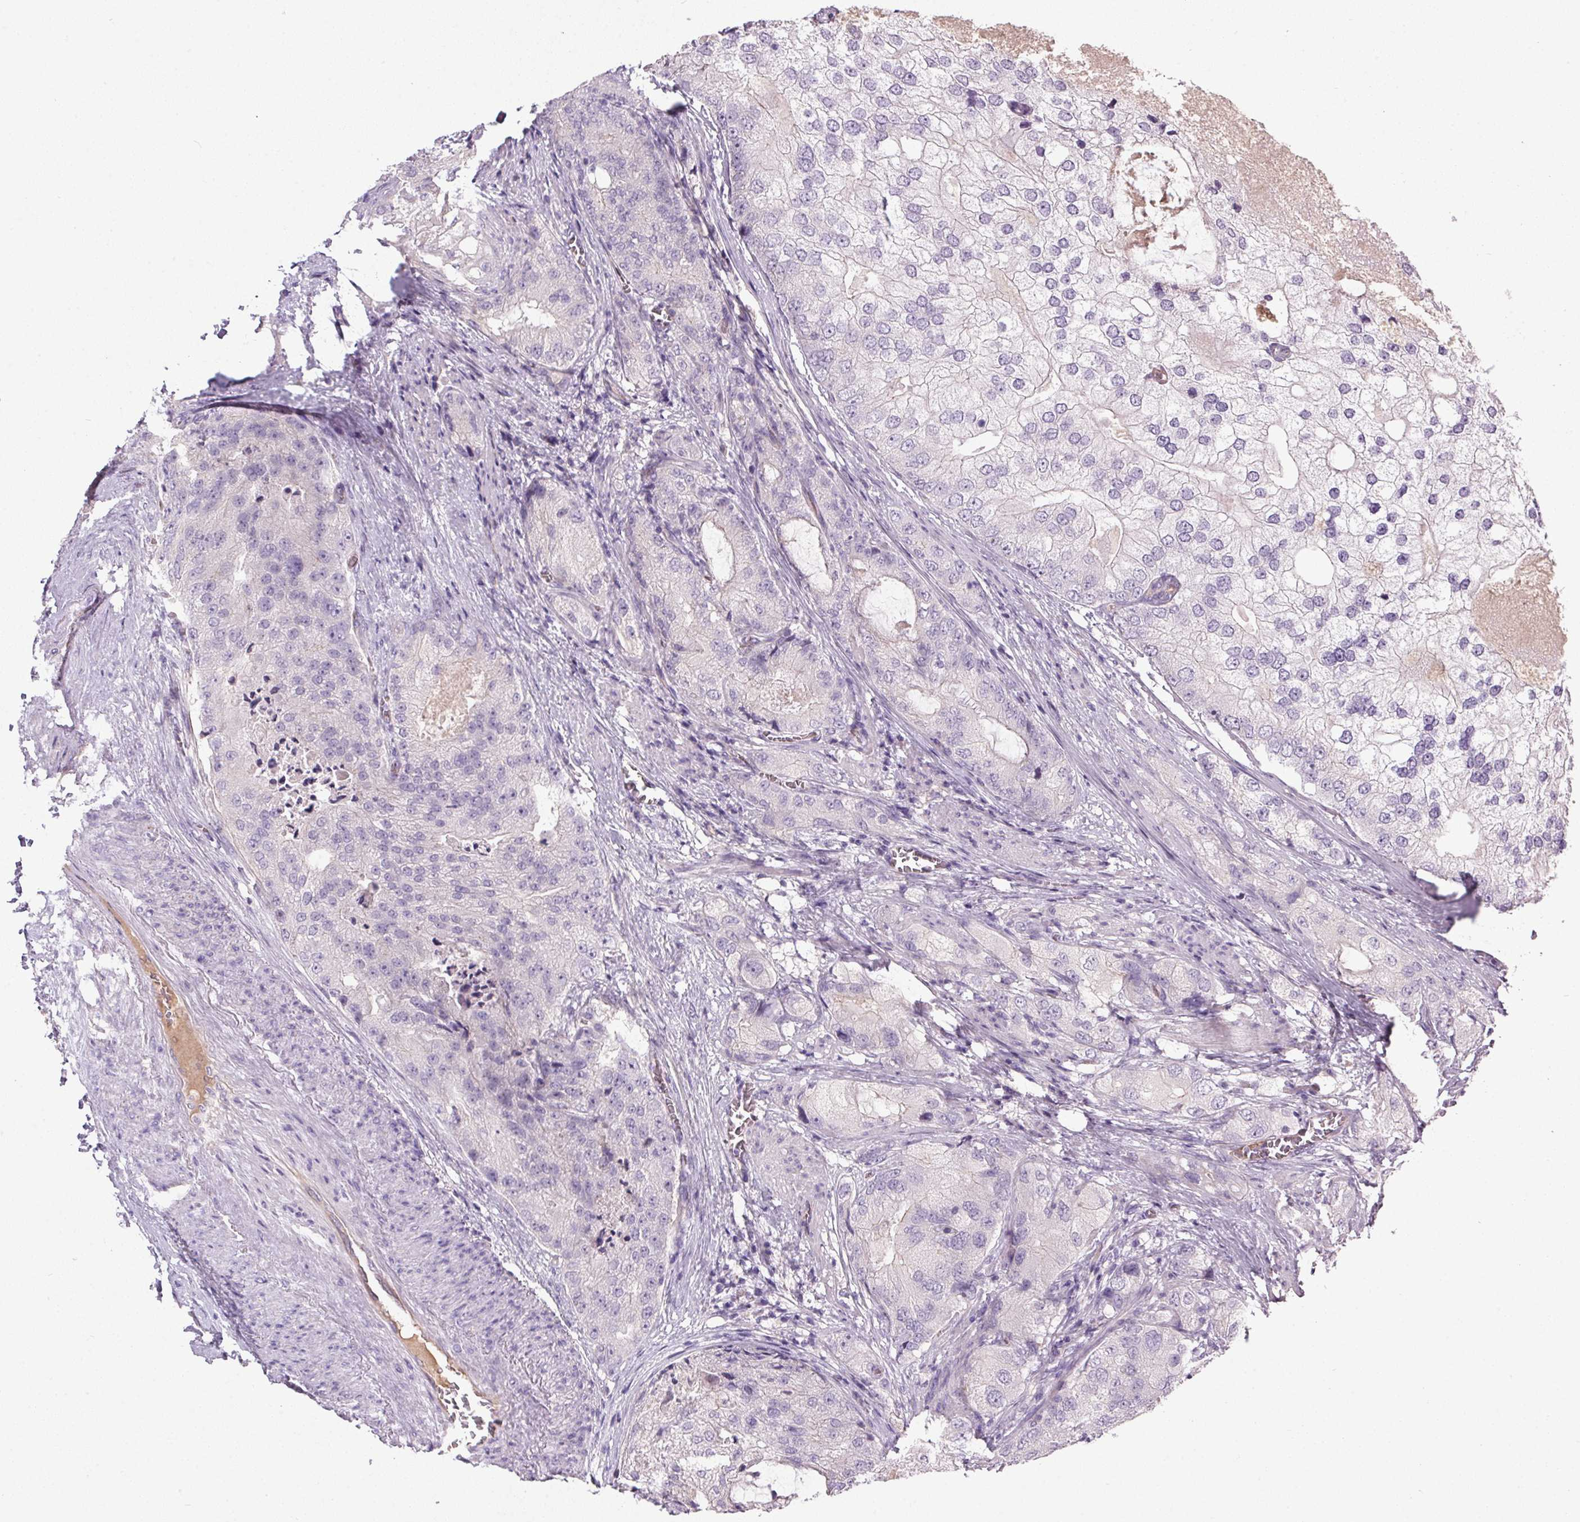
{"staining": {"intensity": "negative", "quantity": "none", "location": "none"}, "tissue": "prostate cancer", "cell_type": "Tumor cells", "image_type": "cancer", "snomed": [{"axis": "morphology", "description": "Adenocarcinoma, High grade"}, {"axis": "topography", "description": "Prostate"}], "caption": "Immunohistochemistry (IHC) of human prostate cancer displays no positivity in tumor cells.", "gene": "APOC4", "patient": {"sex": "male", "age": 70}}